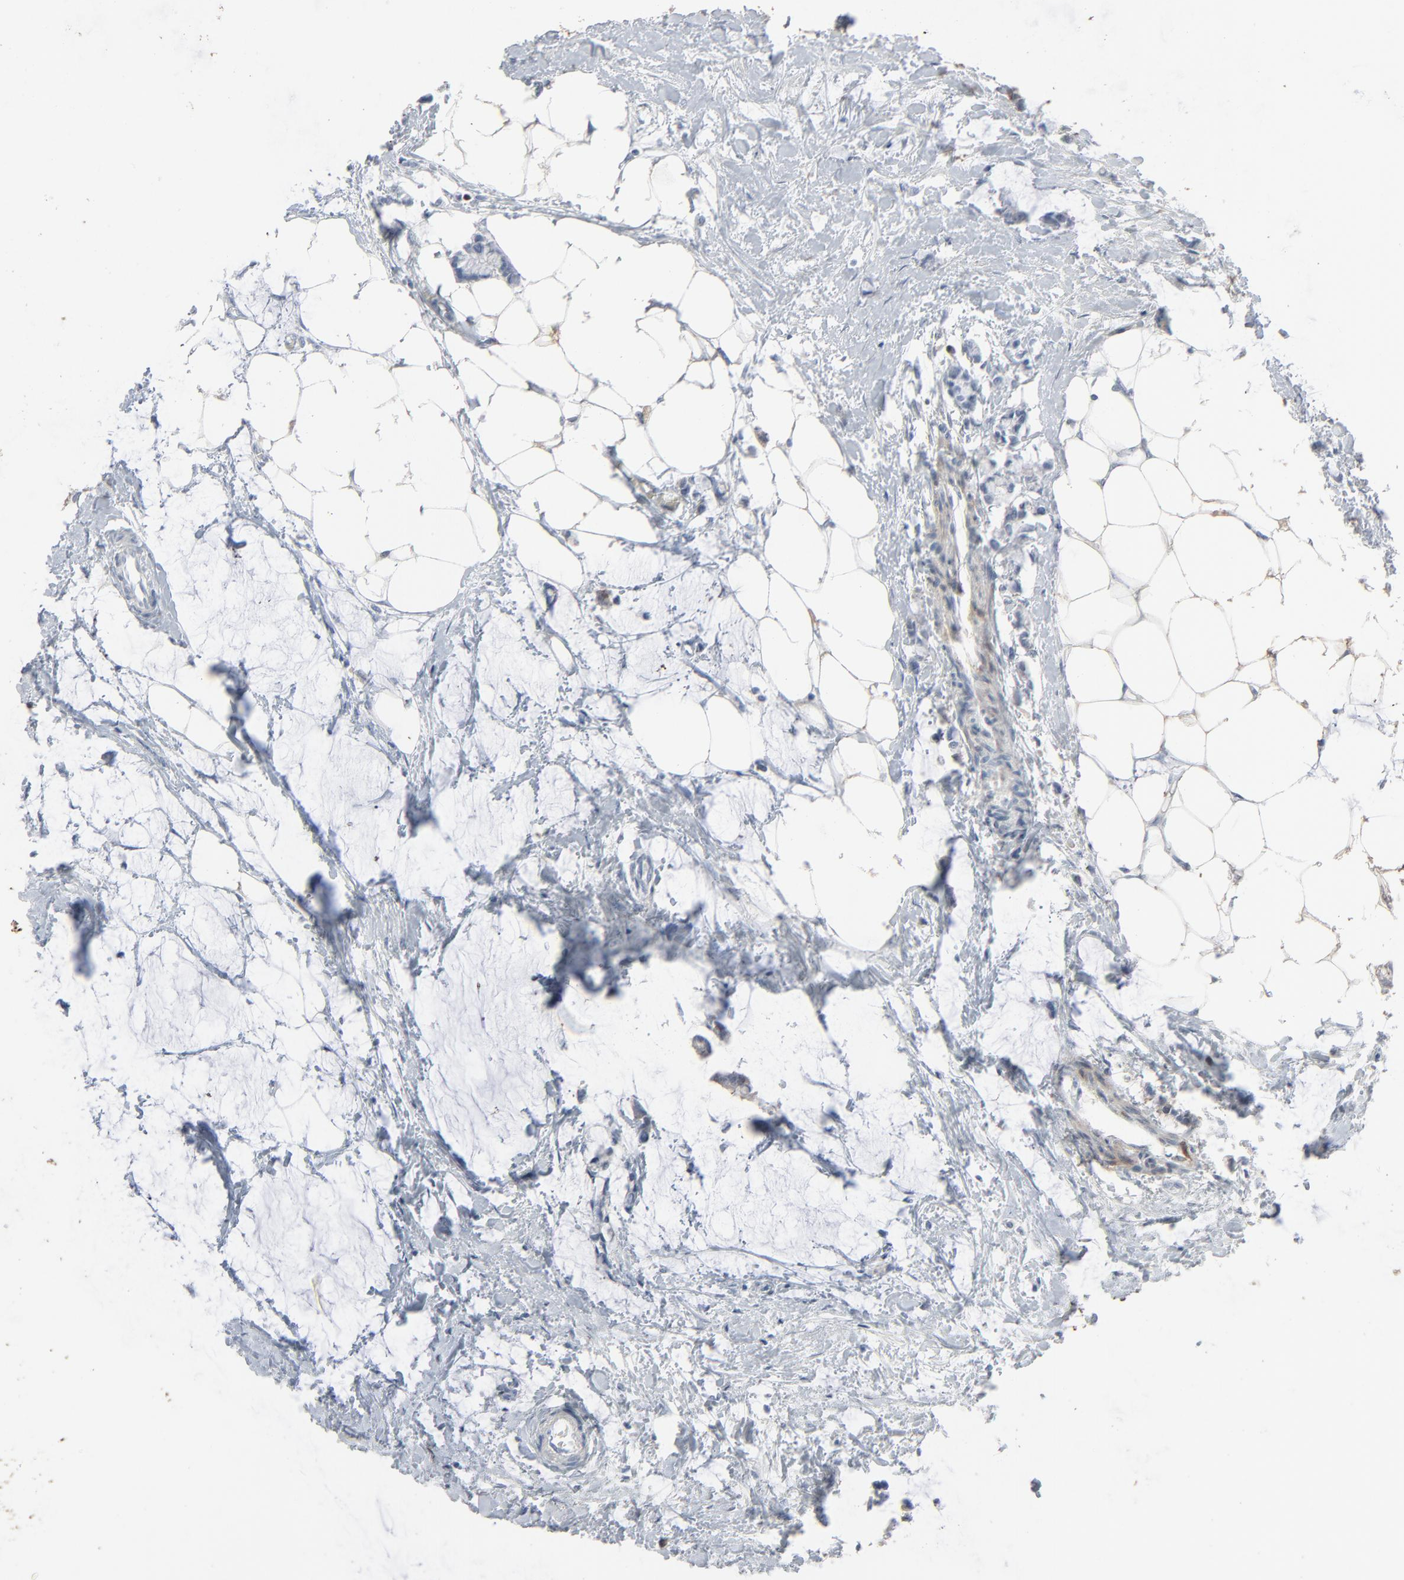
{"staining": {"intensity": "negative", "quantity": "none", "location": "none"}, "tissue": "colorectal cancer", "cell_type": "Tumor cells", "image_type": "cancer", "snomed": [{"axis": "morphology", "description": "Normal tissue, NOS"}, {"axis": "morphology", "description": "Adenocarcinoma, NOS"}, {"axis": "topography", "description": "Colon"}, {"axis": "topography", "description": "Peripheral nerve tissue"}], "caption": "Colorectal cancer (adenocarcinoma) was stained to show a protein in brown. There is no significant expression in tumor cells.", "gene": "PHGDH", "patient": {"sex": "male", "age": 14}}